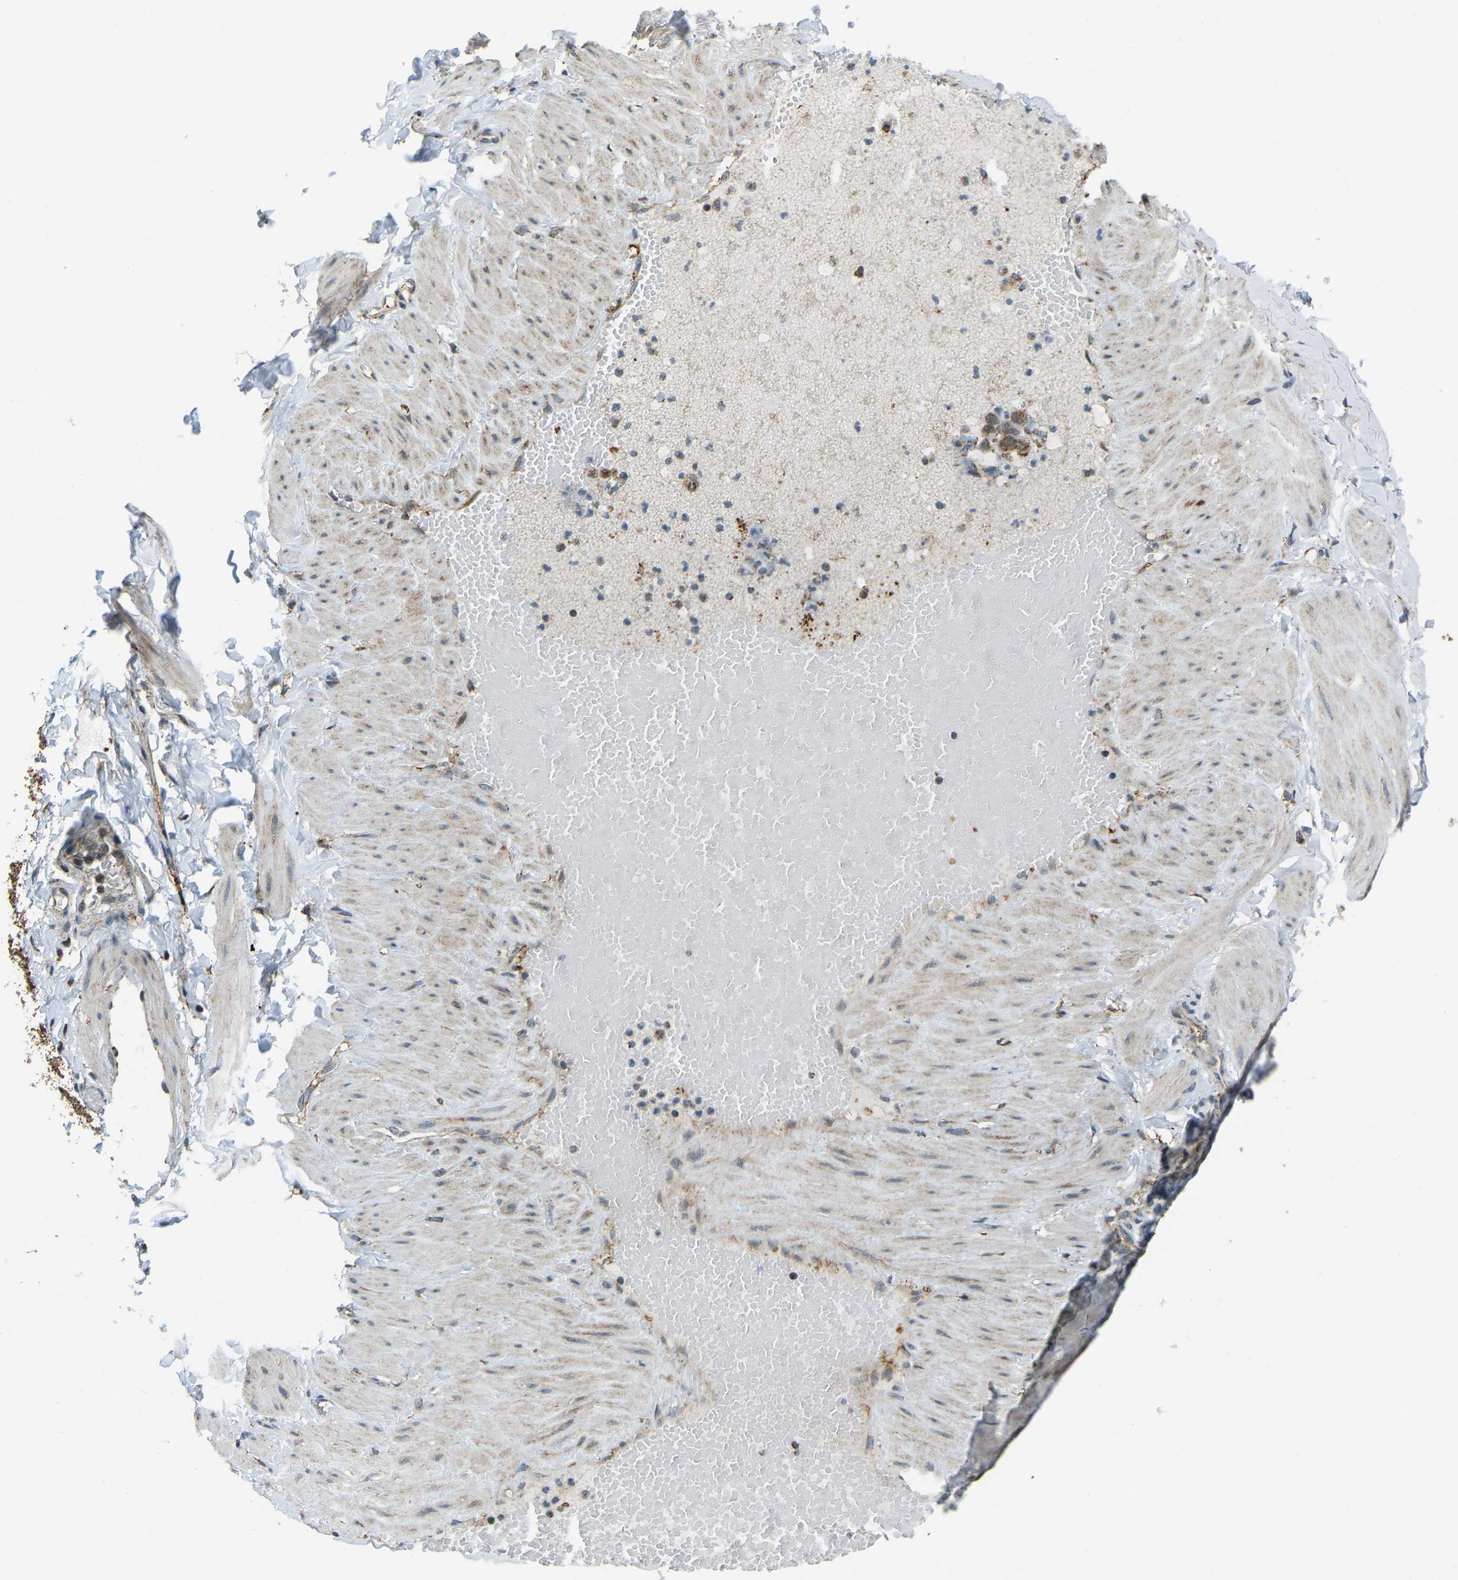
{"staining": {"intensity": "weak", "quantity": ">75%", "location": "cytoplasmic/membranous"}, "tissue": "adipose tissue", "cell_type": "Adipocytes", "image_type": "normal", "snomed": [{"axis": "morphology", "description": "Normal tissue, NOS"}, {"axis": "topography", "description": "Adipose tissue"}, {"axis": "topography", "description": "Vascular tissue"}, {"axis": "topography", "description": "Peripheral nerve tissue"}], "caption": "Protein staining by immunohistochemistry (IHC) shows weak cytoplasmic/membranous expression in approximately >75% of adipocytes in normal adipose tissue. (DAB (3,3'-diaminobenzidine) = brown stain, brightfield microscopy at high magnification).", "gene": "RBM33", "patient": {"sex": "male", "age": 25}}